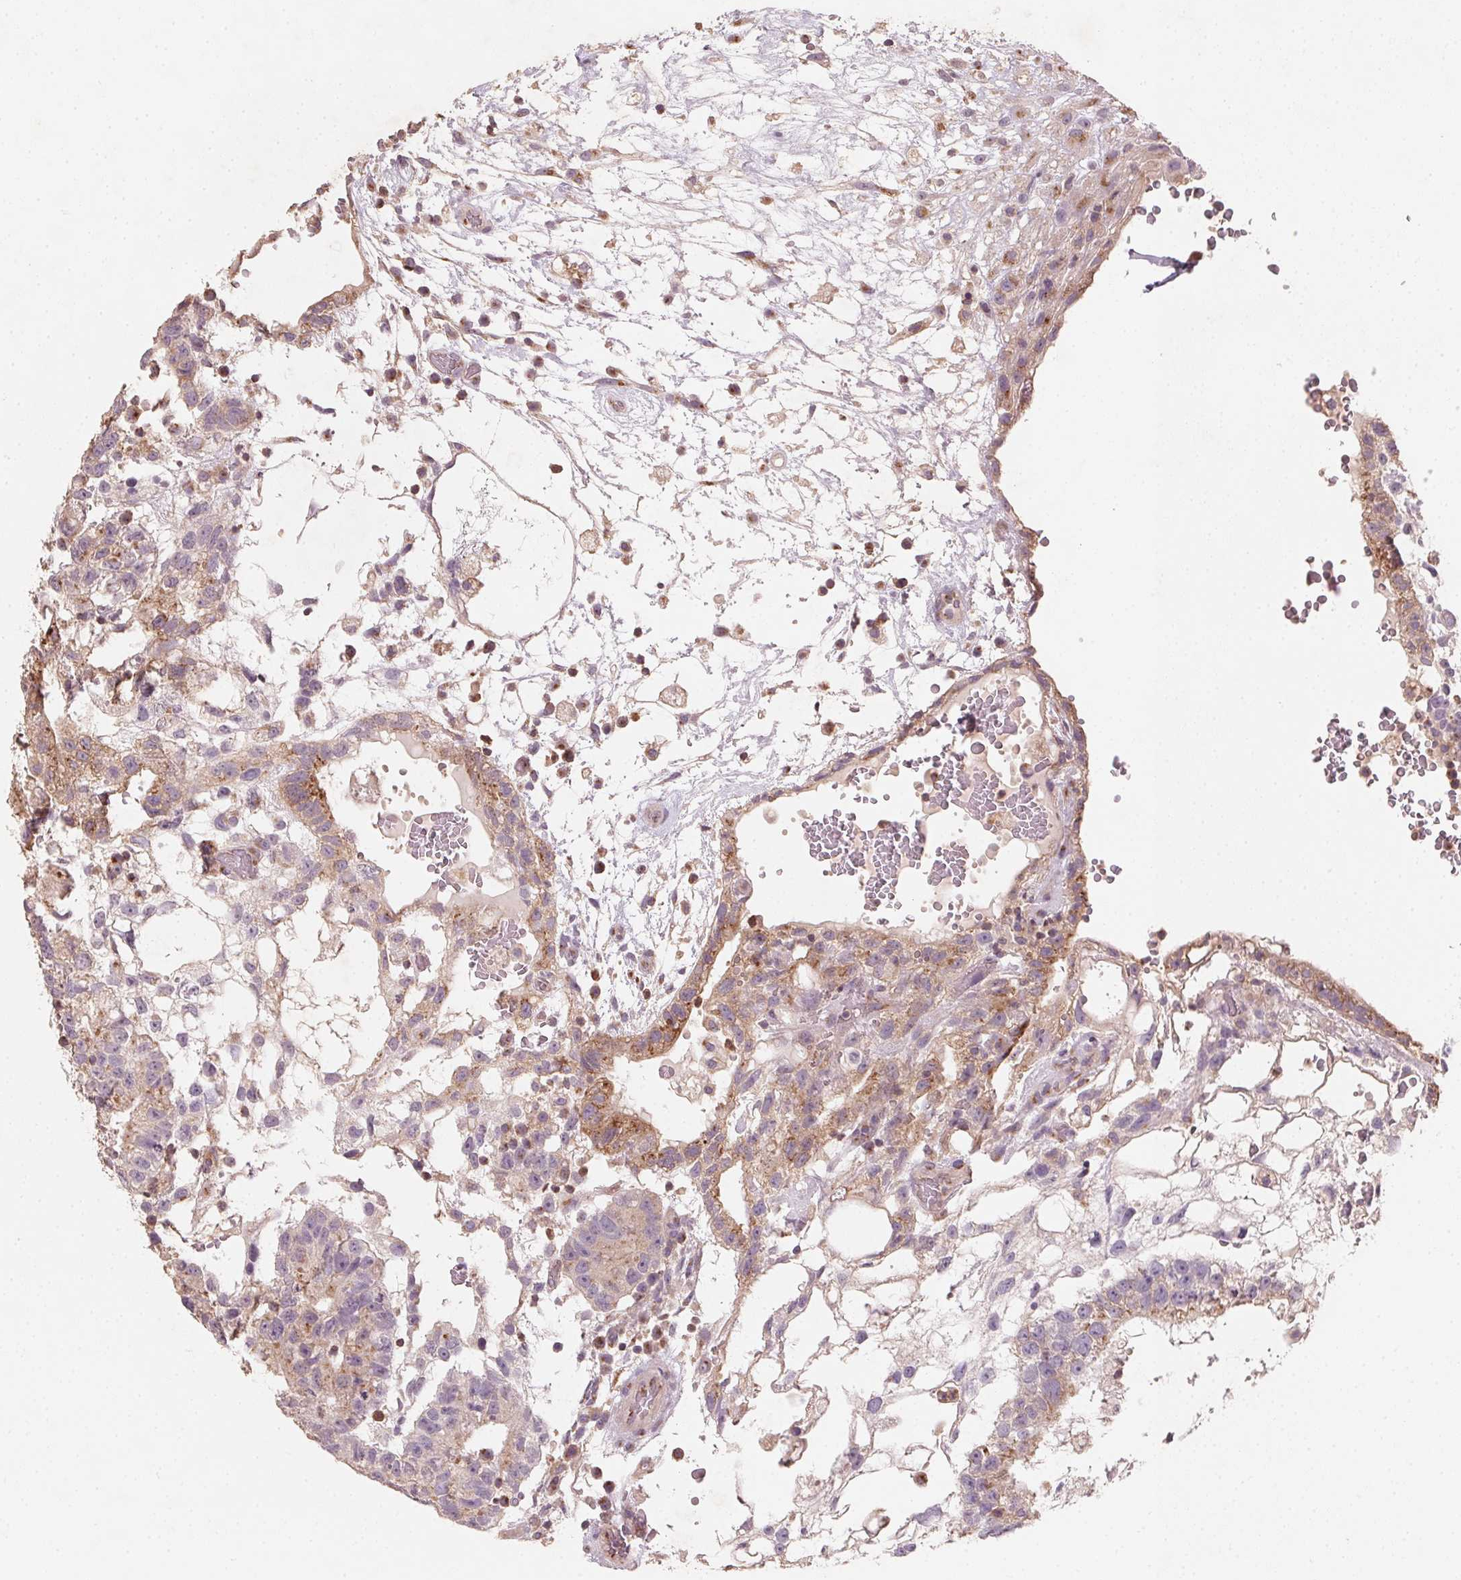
{"staining": {"intensity": "moderate", "quantity": "25%-75%", "location": "cytoplasmic/membranous"}, "tissue": "testis cancer", "cell_type": "Tumor cells", "image_type": "cancer", "snomed": [{"axis": "morphology", "description": "Normal tissue, NOS"}, {"axis": "morphology", "description": "Carcinoma, Embryonal, NOS"}, {"axis": "topography", "description": "Testis"}], "caption": "Human testis cancer (embryonal carcinoma) stained for a protein (brown) demonstrates moderate cytoplasmic/membranous positive expression in about 25%-75% of tumor cells.", "gene": "AP1S1", "patient": {"sex": "male", "age": 32}}